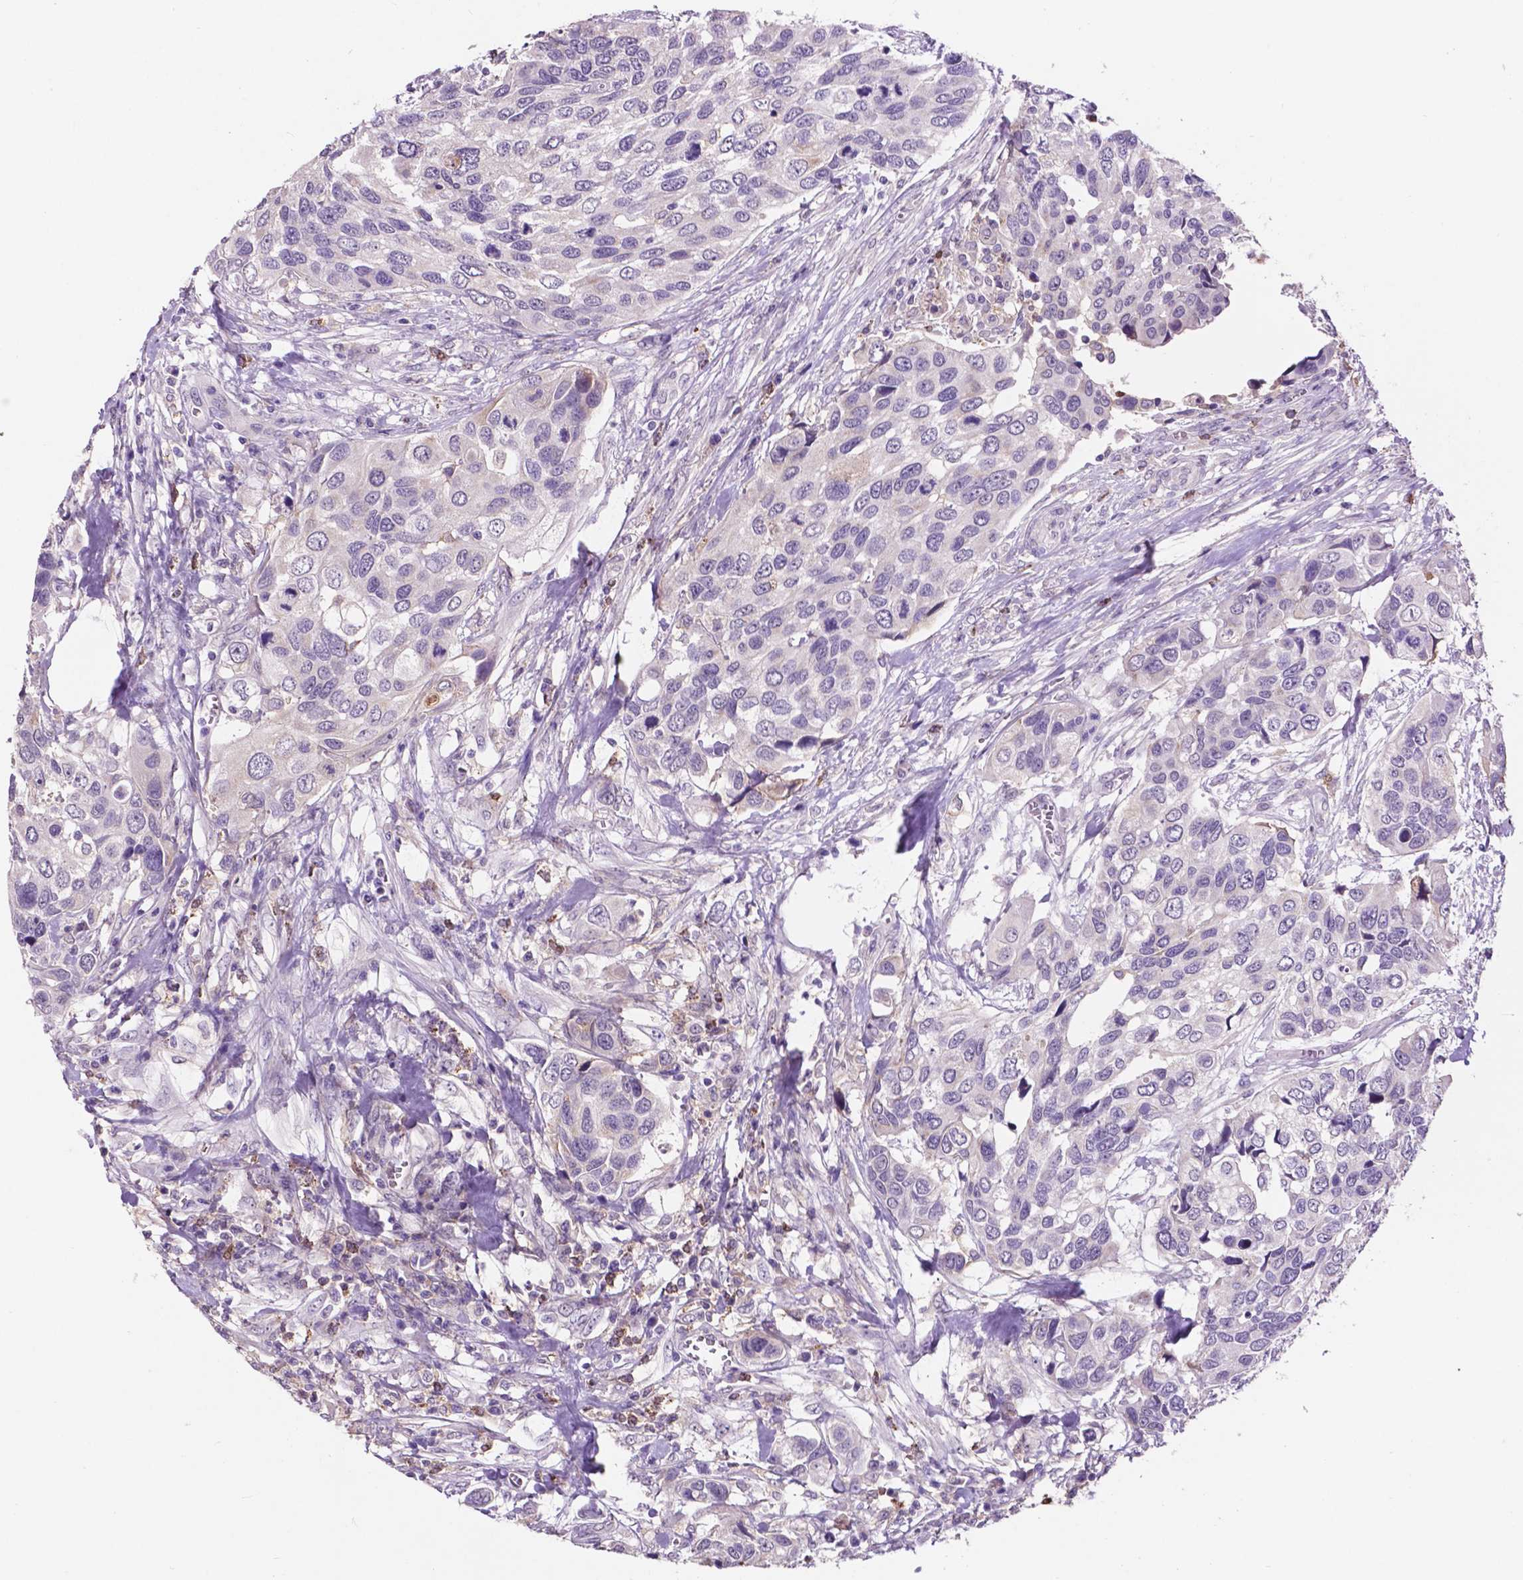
{"staining": {"intensity": "negative", "quantity": "none", "location": "none"}, "tissue": "urothelial cancer", "cell_type": "Tumor cells", "image_type": "cancer", "snomed": [{"axis": "morphology", "description": "Urothelial carcinoma, High grade"}, {"axis": "topography", "description": "Urinary bladder"}], "caption": "DAB immunohistochemical staining of urothelial cancer reveals no significant expression in tumor cells.", "gene": "PLSCR1", "patient": {"sex": "male", "age": 60}}